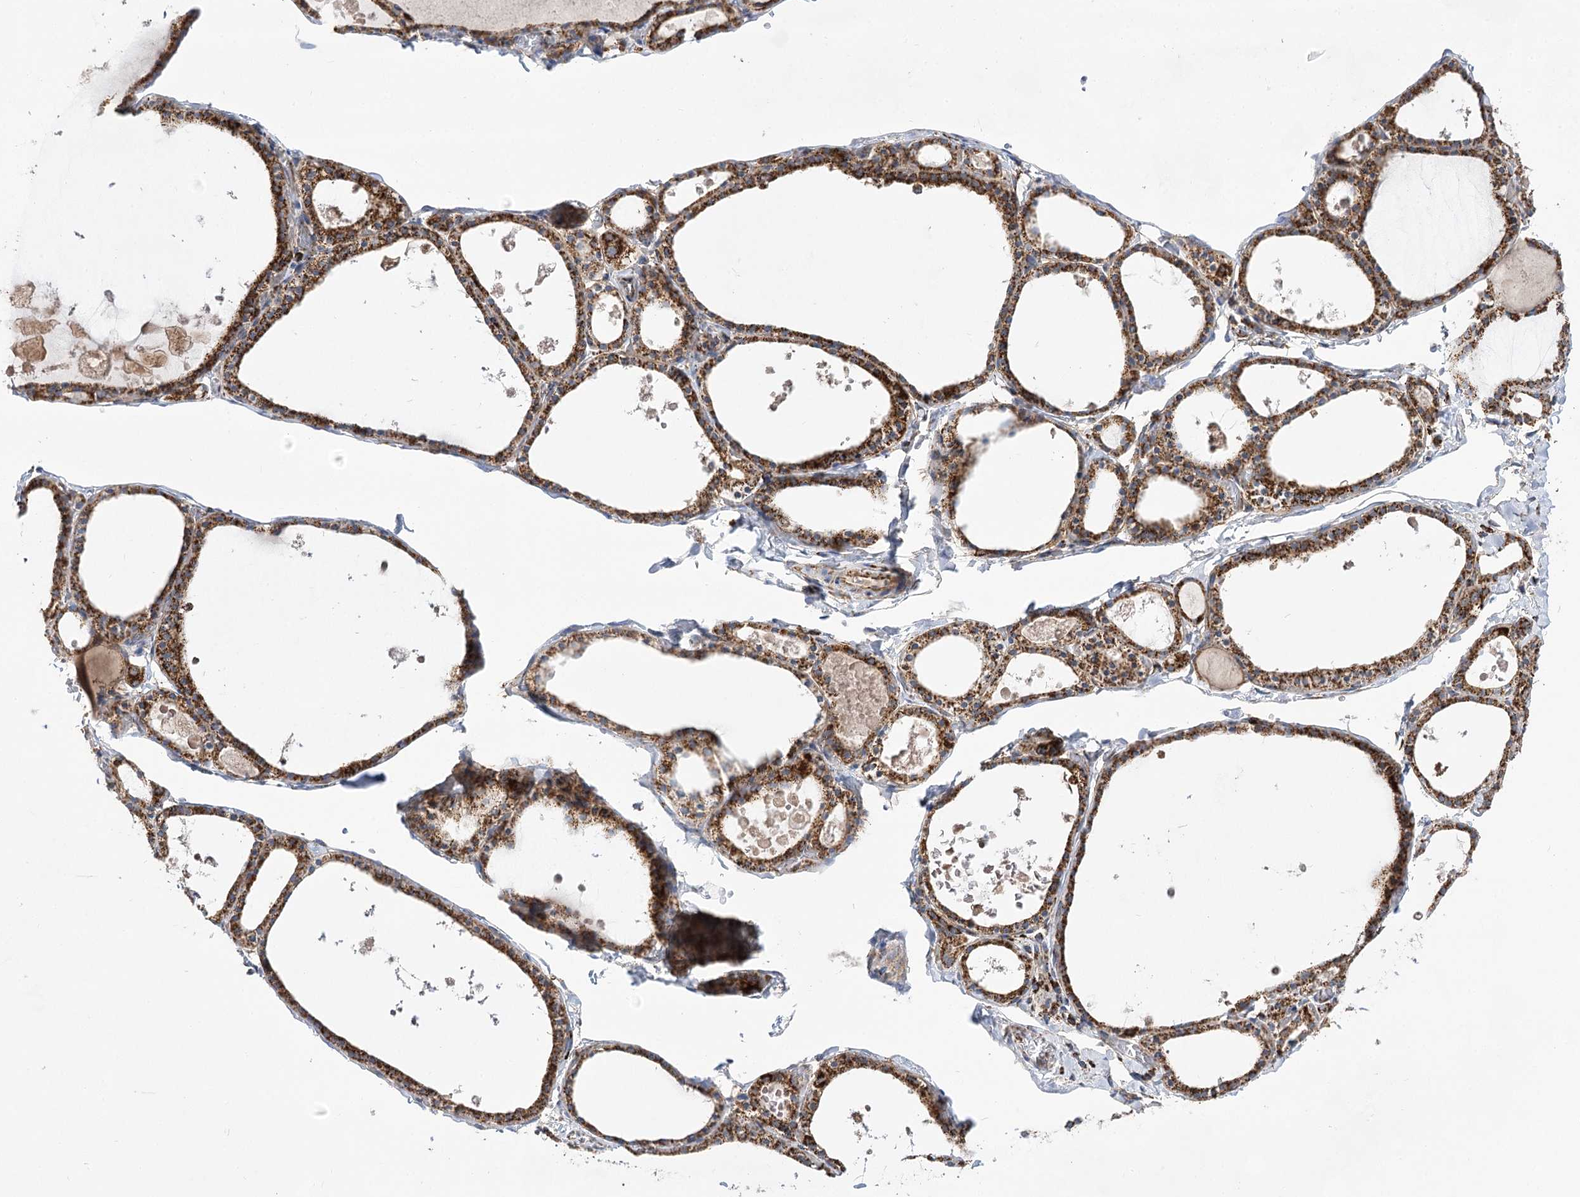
{"staining": {"intensity": "strong", "quantity": ">75%", "location": "cytoplasmic/membranous"}, "tissue": "thyroid gland", "cell_type": "Glandular cells", "image_type": "normal", "snomed": [{"axis": "morphology", "description": "Normal tissue, NOS"}, {"axis": "topography", "description": "Thyroid gland"}], "caption": "Thyroid gland was stained to show a protein in brown. There is high levels of strong cytoplasmic/membranous positivity in approximately >75% of glandular cells. (DAB (3,3'-diaminobenzidine) IHC with brightfield microscopy, high magnification).", "gene": "NADK2", "patient": {"sex": "male", "age": 56}}